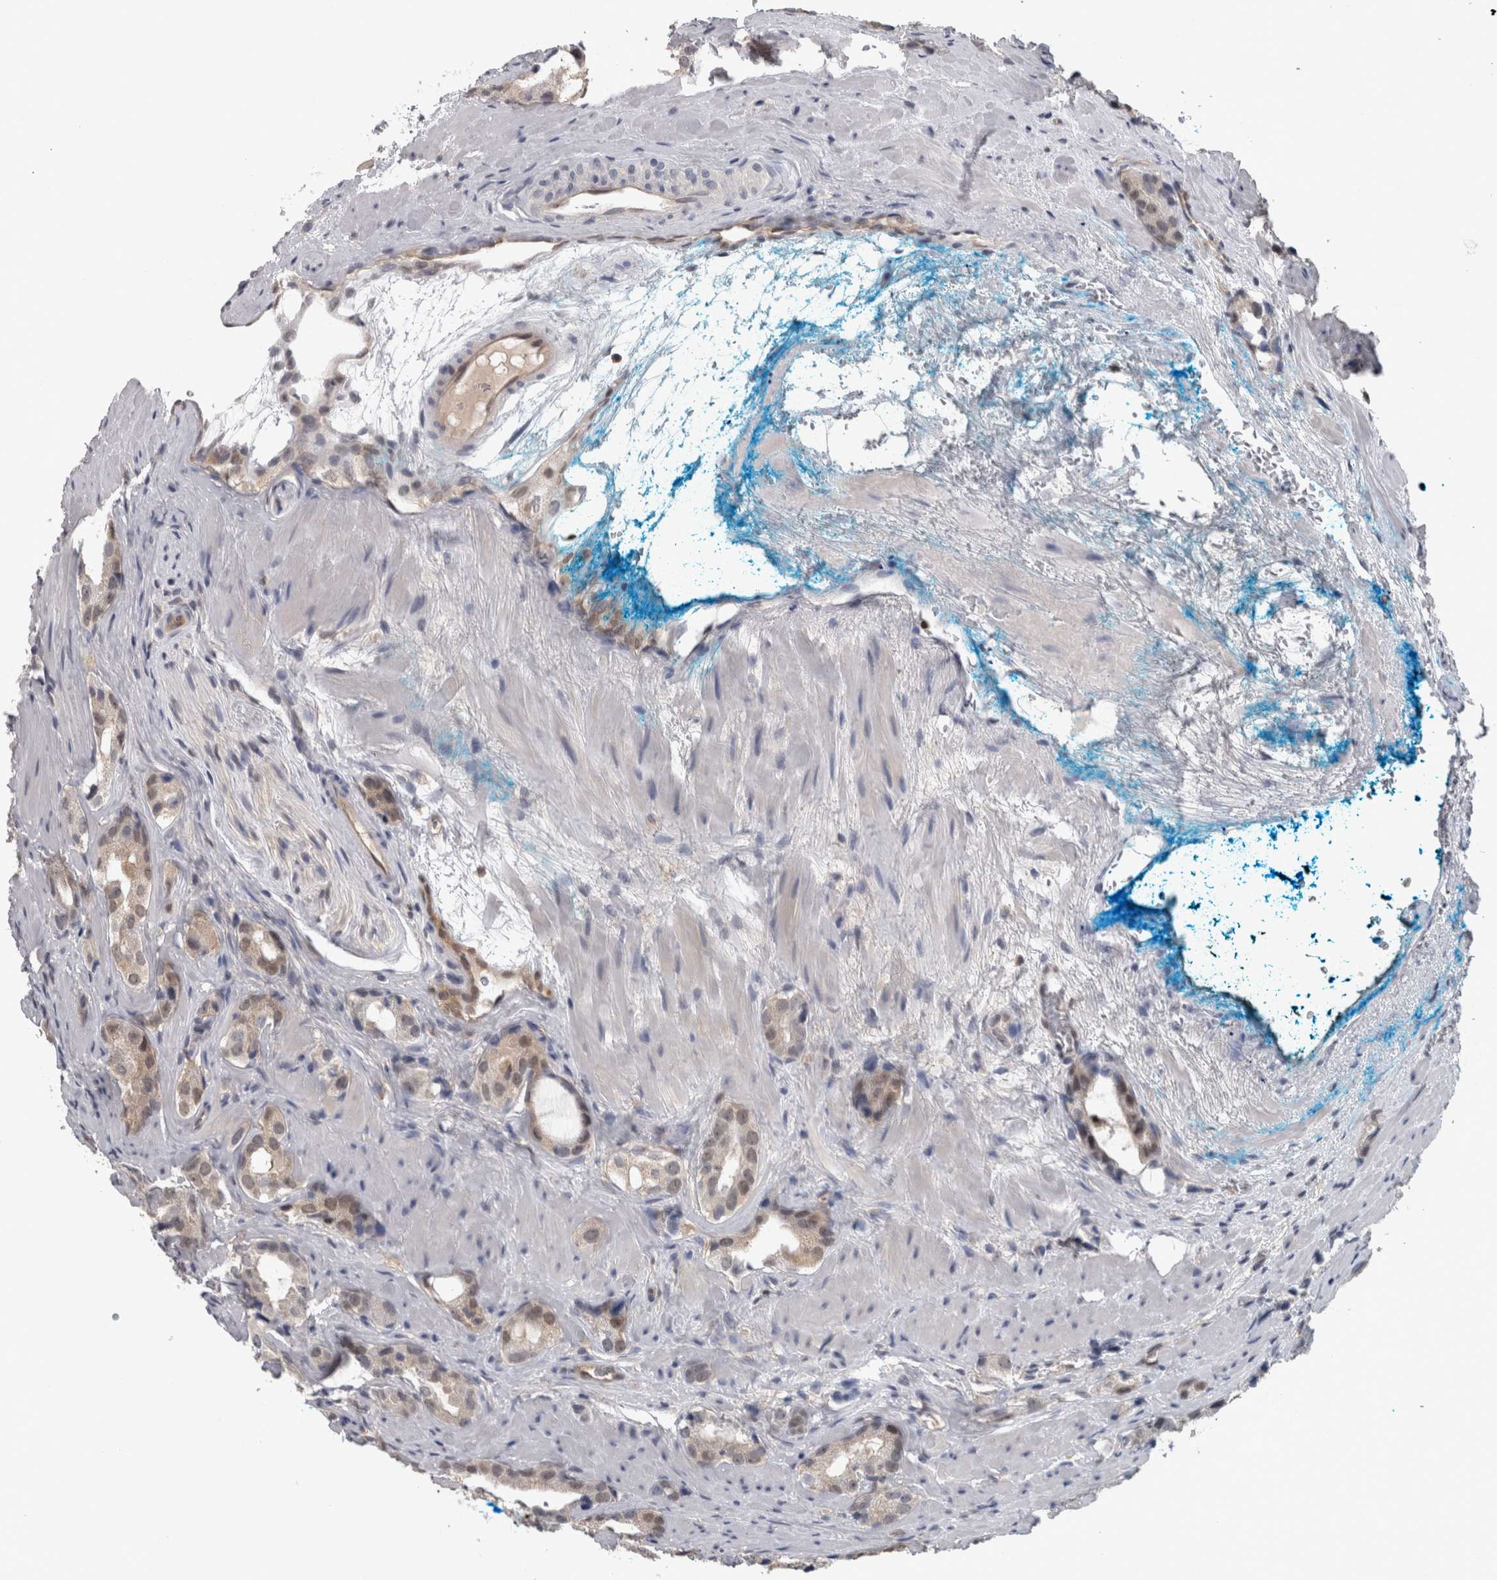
{"staining": {"intensity": "weak", "quantity": ">75%", "location": "cytoplasmic/membranous,nuclear"}, "tissue": "prostate cancer", "cell_type": "Tumor cells", "image_type": "cancer", "snomed": [{"axis": "morphology", "description": "Adenocarcinoma, High grade"}, {"axis": "topography", "description": "Prostate"}], "caption": "Prostate cancer stained for a protein shows weak cytoplasmic/membranous and nuclear positivity in tumor cells.", "gene": "NAPRT", "patient": {"sex": "male", "age": 63}}